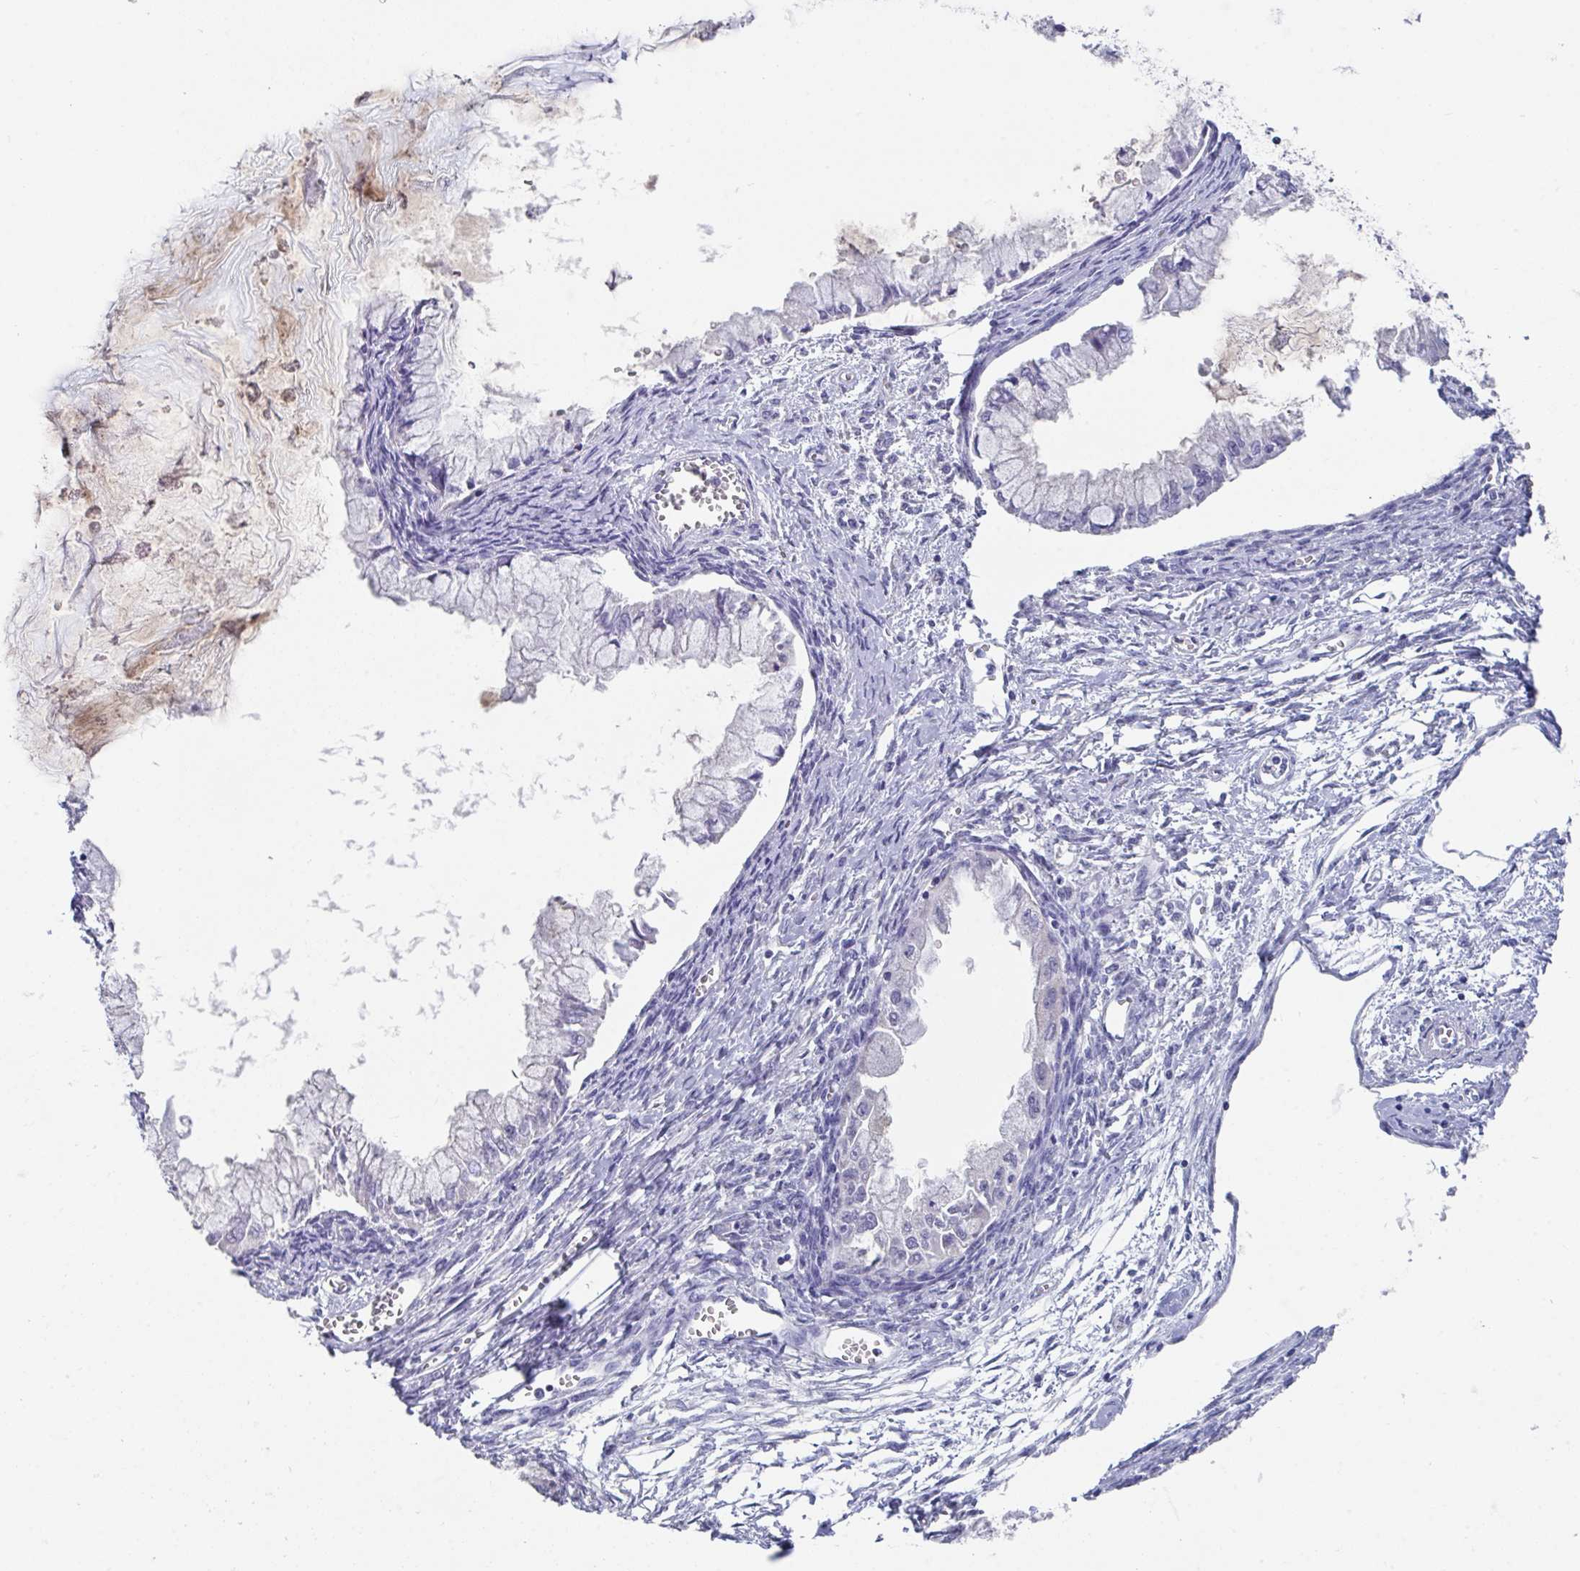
{"staining": {"intensity": "negative", "quantity": "none", "location": "none"}, "tissue": "ovarian cancer", "cell_type": "Tumor cells", "image_type": "cancer", "snomed": [{"axis": "morphology", "description": "Cystadenocarcinoma, mucinous, NOS"}, {"axis": "topography", "description": "Ovary"}], "caption": "High power microscopy histopathology image of an immunohistochemistry photomicrograph of ovarian mucinous cystadenocarcinoma, revealing no significant positivity in tumor cells.", "gene": "SLC44A4", "patient": {"sex": "female", "age": 34}}